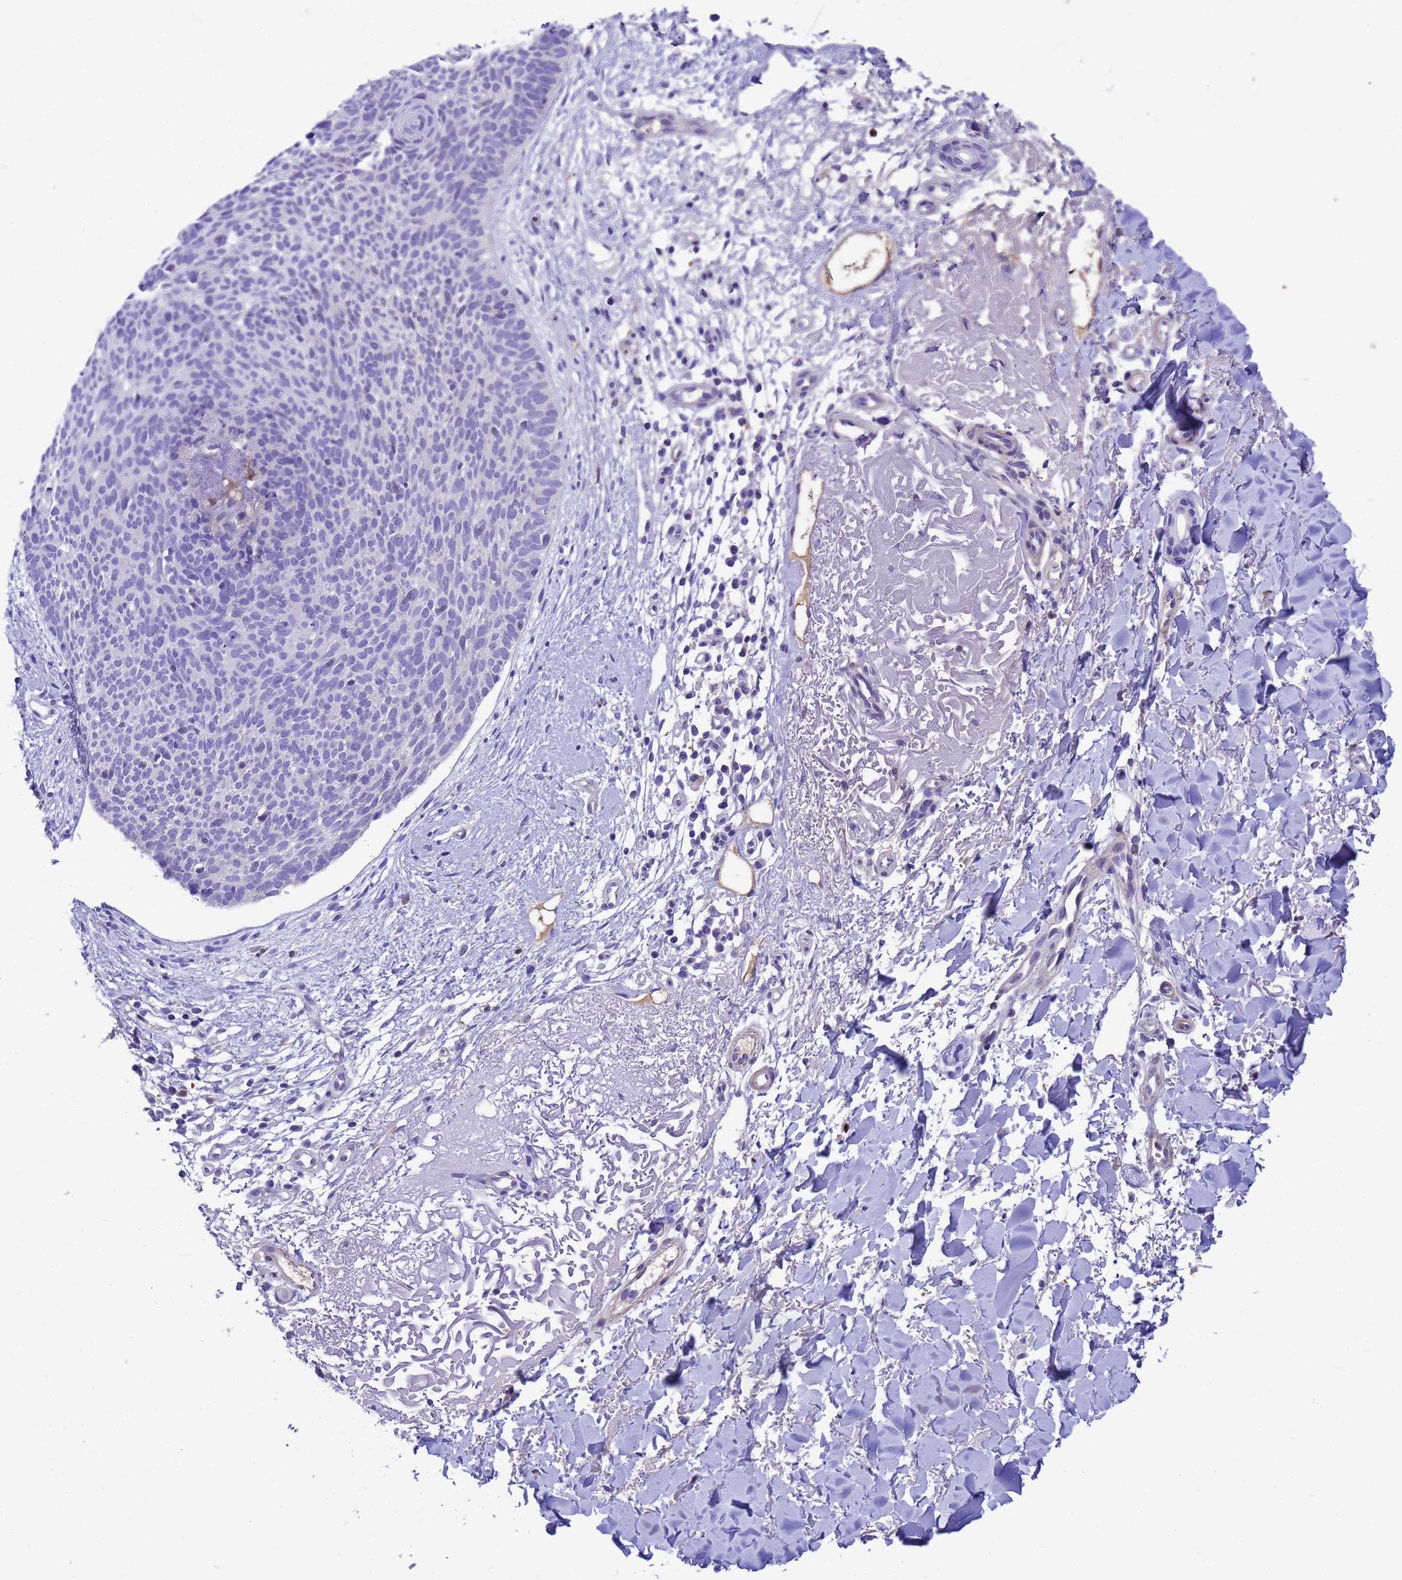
{"staining": {"intensity": "negative", "quantity": "none", "location": "none"}, "tissue": "skin cancer", "cell_type": "Tumor cells", "image_type": "cancer", "snomed": [{"axis": "morphology", "description": "Basal cell carcinoma"}, {"axis": "topography", "description": "Skin"}], "caption": "Micrograph shows no protein positivity in tumor cells of skin basal cell carcinoma tissue.", "gene": "ORM1", "patient": {"sex": "male", "age": 84}}